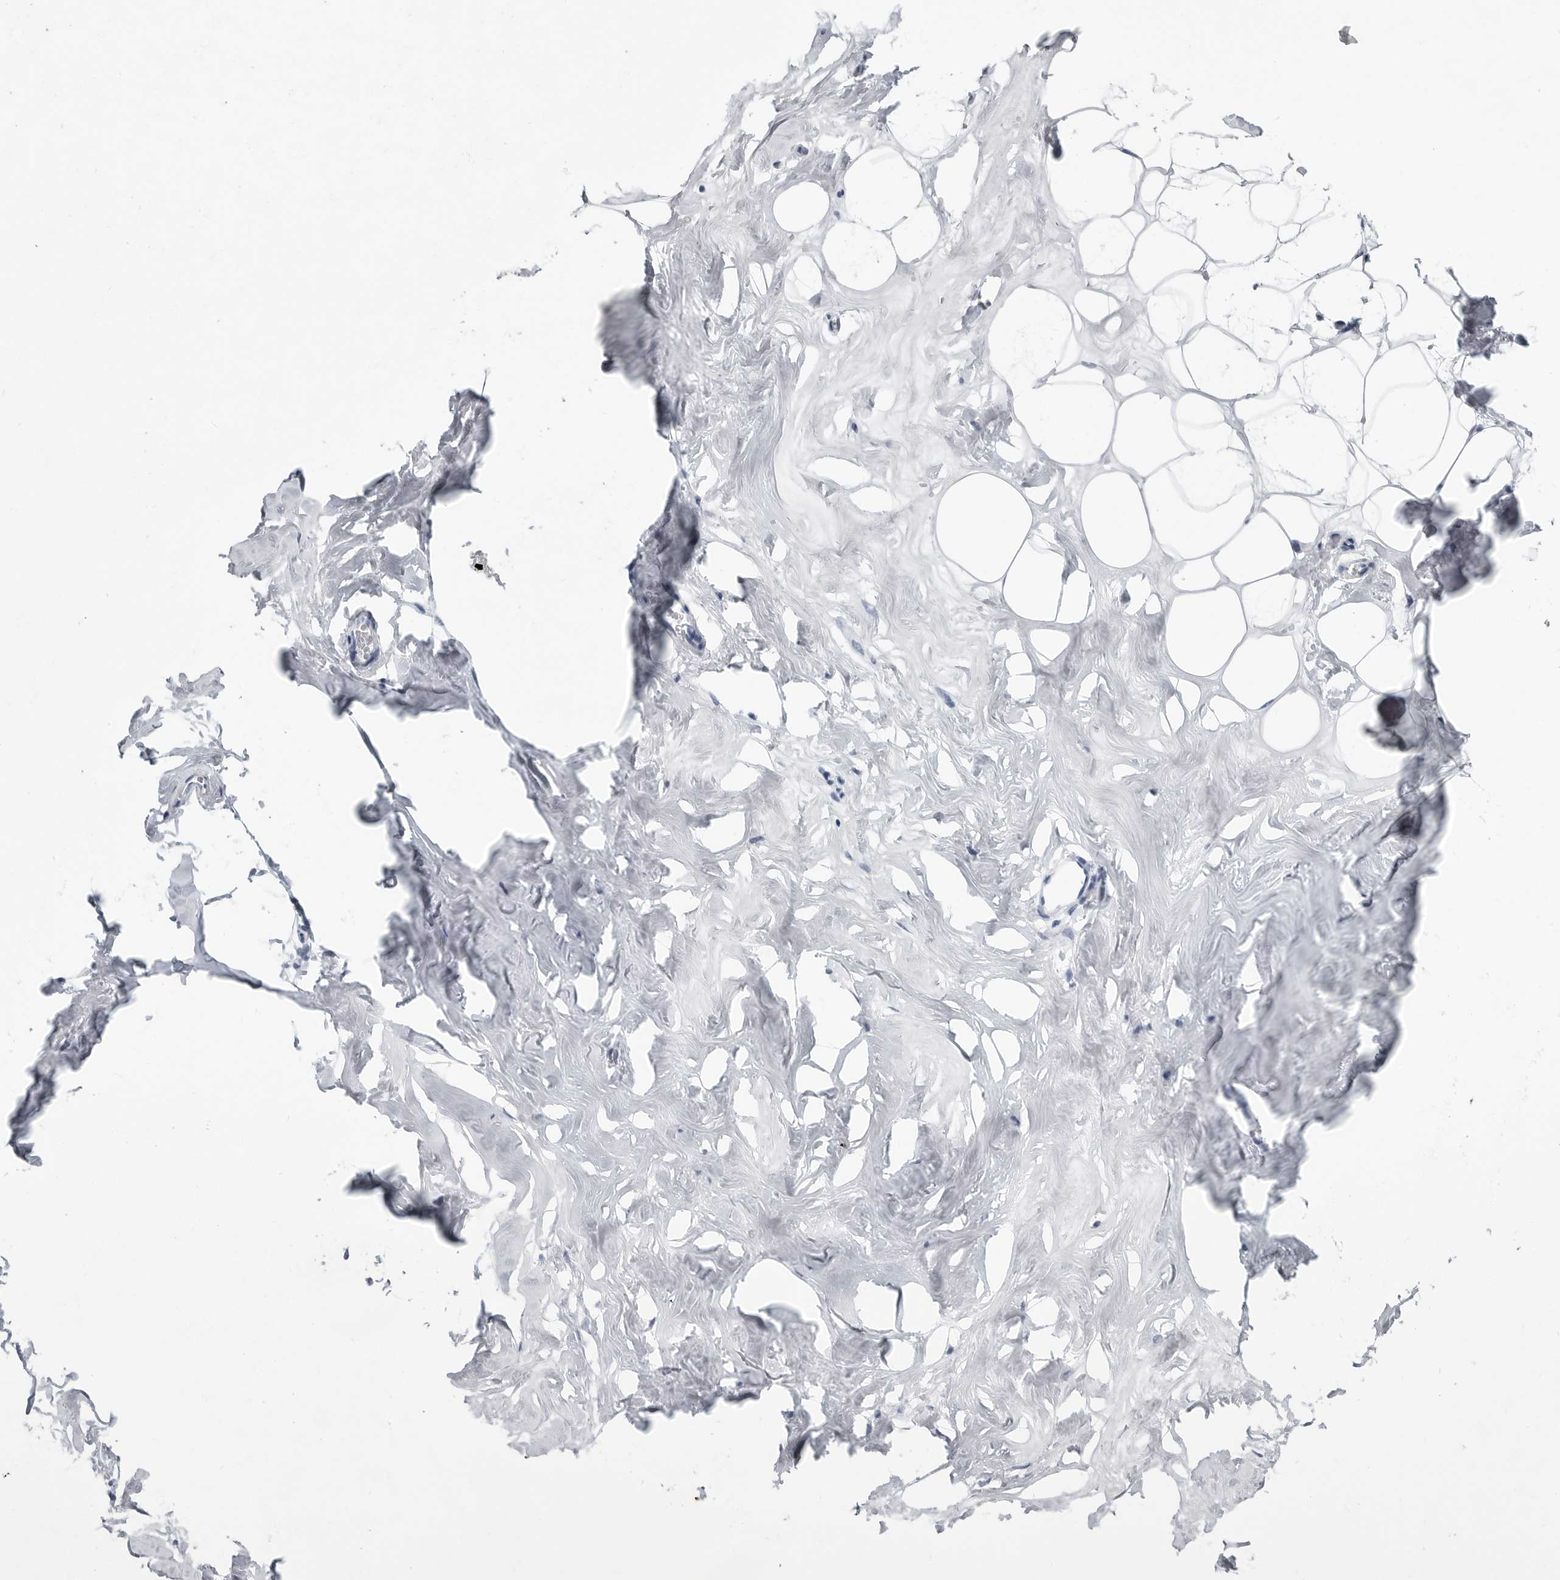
{"staining": {"intensity": "negative", "quantity": "none", "location": "none"}, "tissue": "adipose tissue", "cell_type": "Adipocytes", "image_type": "normal", "snomed": [{"axis": "morphology", "description": "Normal tissue, NOS"}, {"axis": "morphology", "description": "Fibrosis, NOS"}, {"axis": "topography", "description": "Breast"}, {"axis": "topography", "description": "Adipose tissue"}], "caption": "Adipose tissue stained for a protein using IHC exhibits no expression adipocytes.", "gene": "CSH1", "patient": {"sex": "female", "age": 39}}